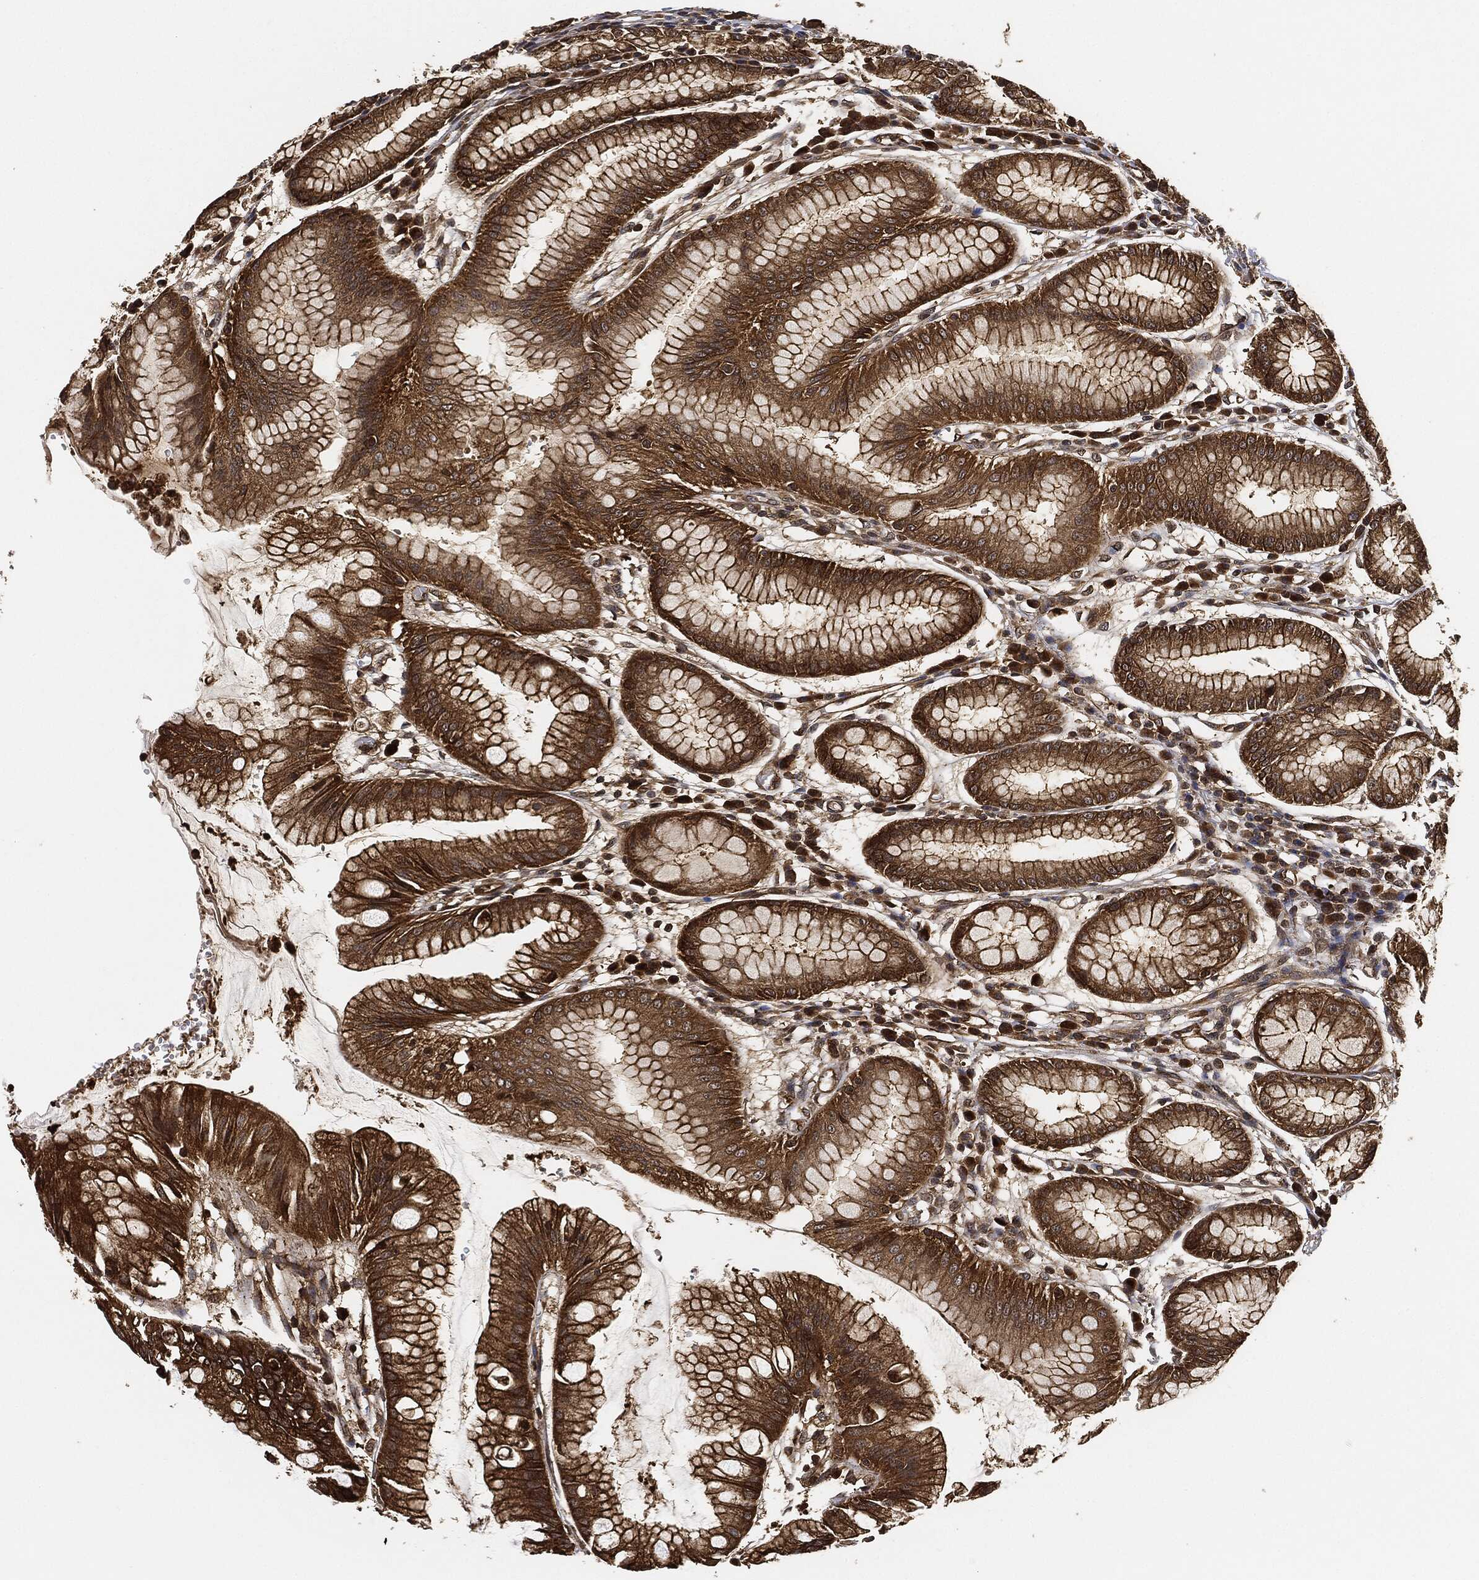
{"staining": {"intensity": "strong", "quantity": ">75%", "location": "cytoplasmic/membranous"}, "tissue": "stomach", "cell_type": "Glandular cells", "image_type": "normal", "snomed": [{"axis": "morphology", "description": "Normal tissue, NOS"}, {"axis": "morphology", "description": "Inflammation, NOS"}, {"axis": "topography", "description": "Stomach, lower"}], "caption": "Immunohistochemical staining of unremarkable stomach shows >75% levels of strong cytoplasmic/membranous protein staining in approximately >75% of glandular cells.", "gene": "CEP290", "patient": {"sex": "male", "age": 59}}